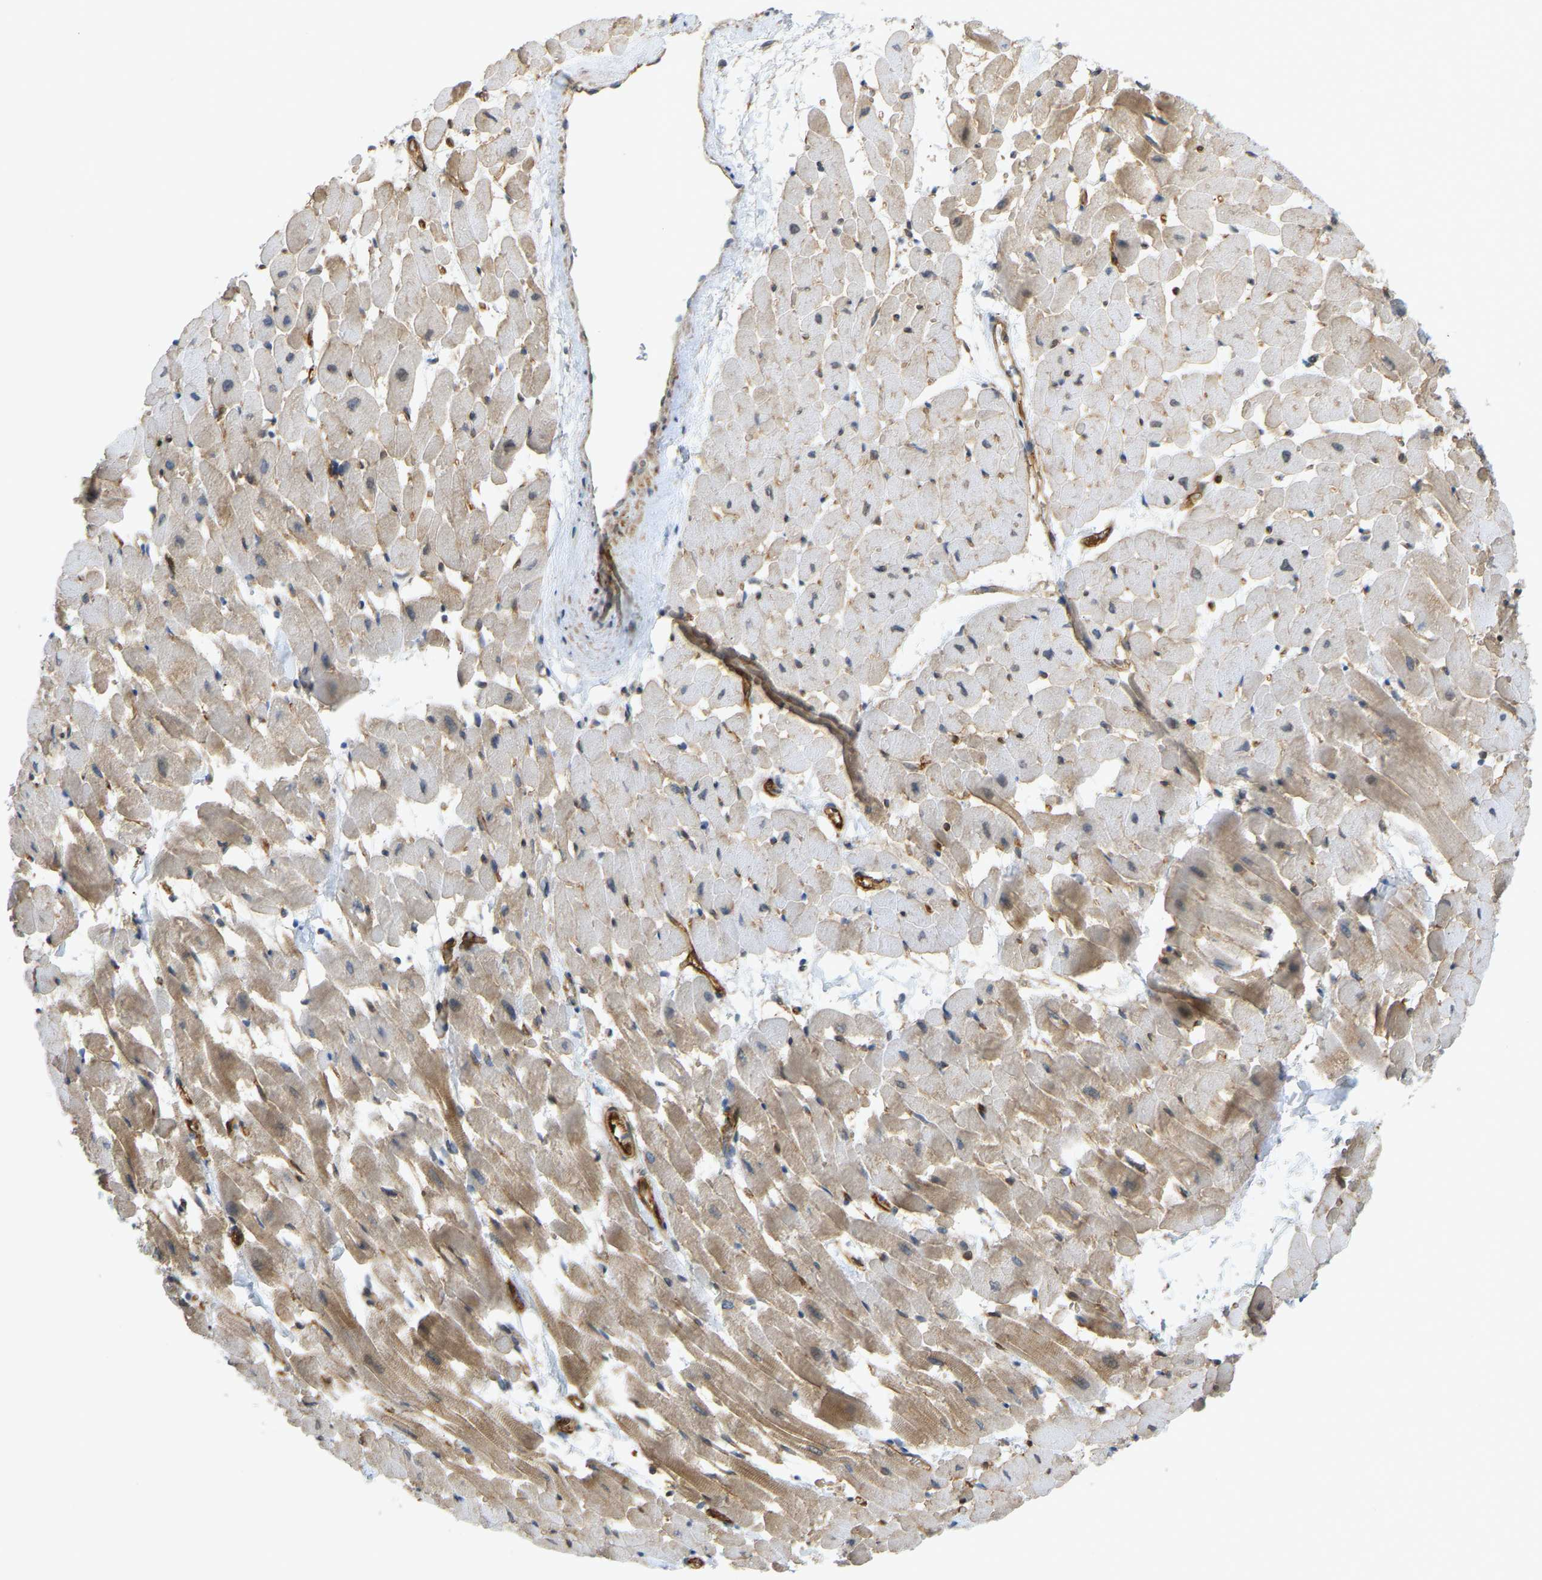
{"staining": {"intensity": "moderate", "quantity": "25%-75%", "location": "cytoplasmic/membranous"}, "tissue": "heart muscle", "cell_type": "Cardiomyocytes", "image_type": "normal", "snomed": [{"axis": "morphology", "description": "Normal tissue, NOS"}, {"axis": "topography", "description": "Heart"}], "caption": "The histopathology image displays staining of benign heart muscle, revealing moderate cytoplasmic/membranous protein expression (brown color) within cardiomyocytes.", "gene": "KIAA1671", "patient": {"sex": "male", "age": 45}}